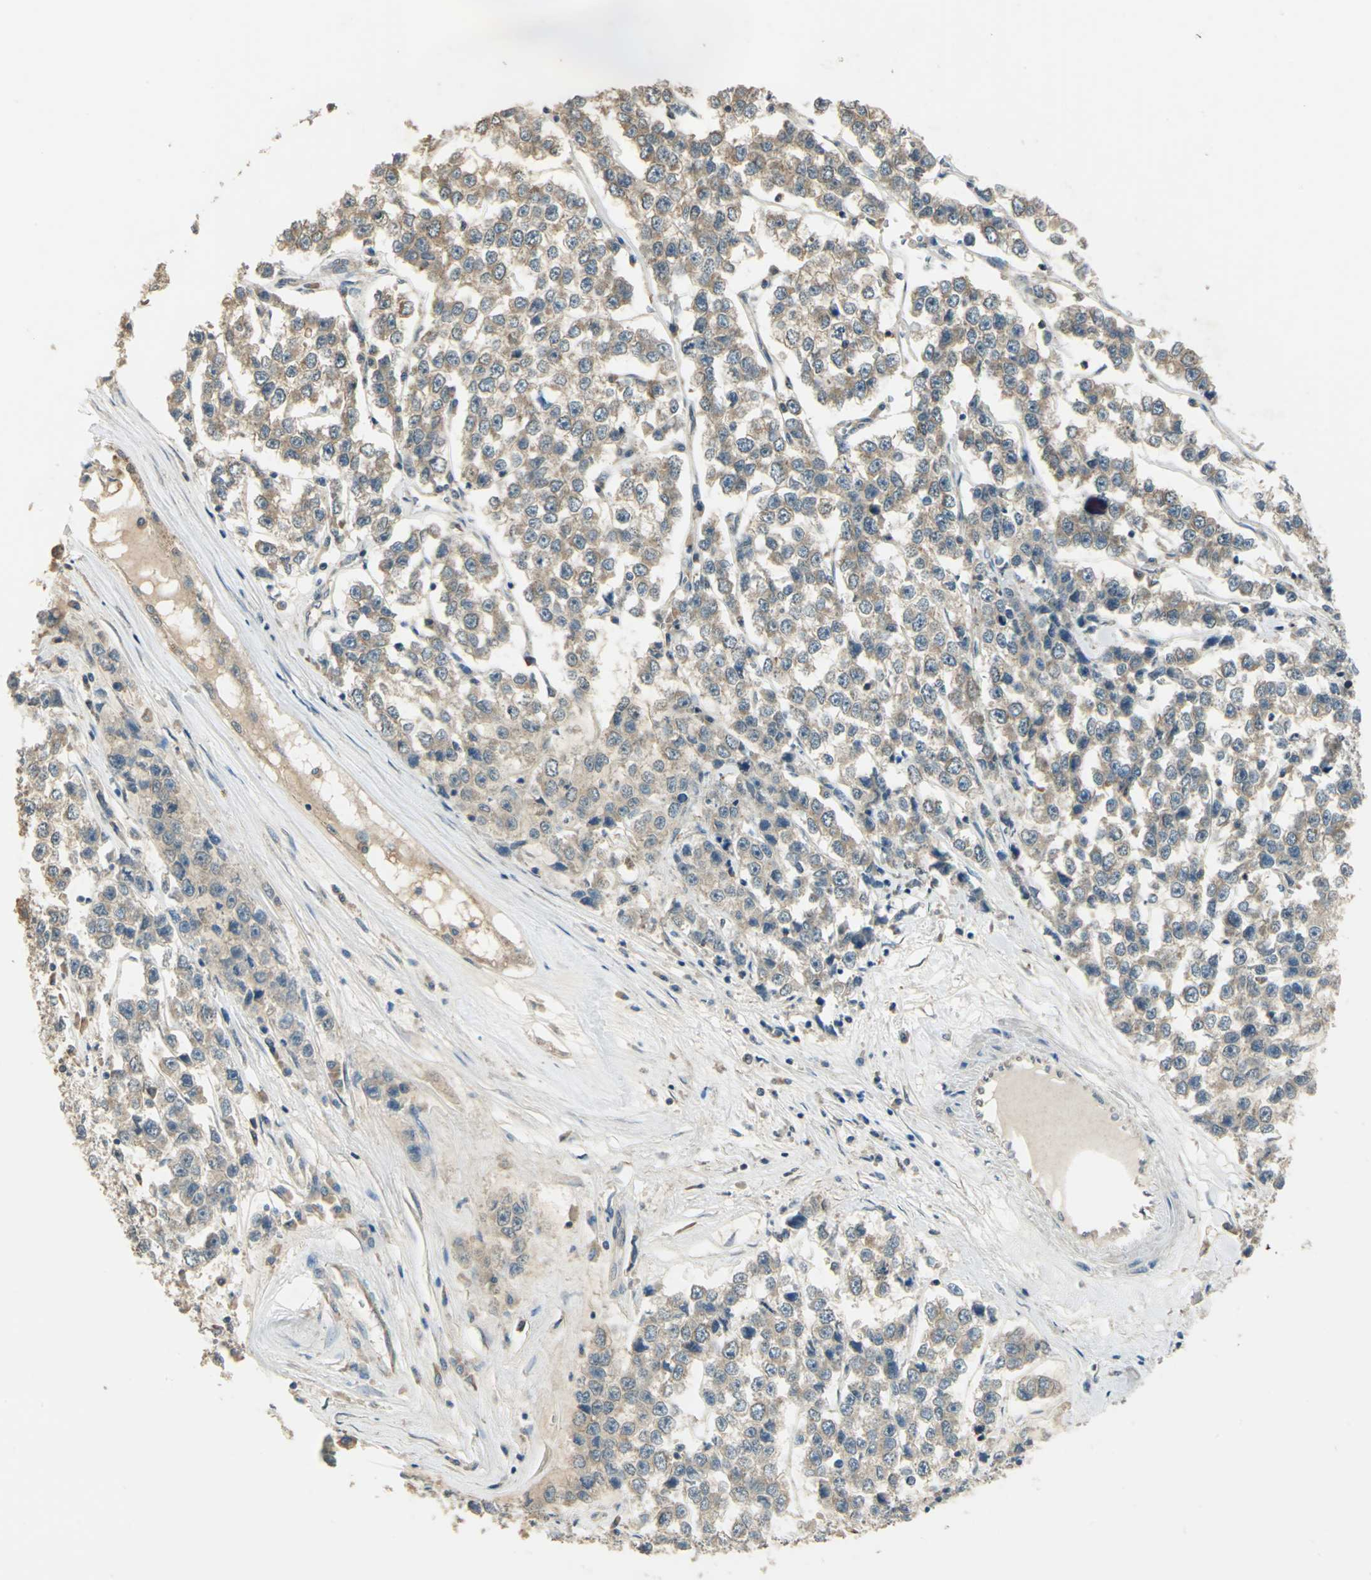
{"staining": {"intensity": "moderate", "quantity": ">75%", "location": "cytoplasmic/membranous"}, "tissue": "testis cancer", "cell_type": "Tumor cells", "image_type": "cancer", "snomed": [{"axis": "morphology", "description": "Seminoma, NOS"}, {"axis": "morphology", "description": "Carcinoma, Embryonal, NOS"}, {"axis": "topography", "description": "Testis"}], "caption": "Testis embryonal carcinoma was stained to show a protein in brown. There is medium levels of moderate cytoplasmic/membranous expression in about >75% of tumor cells.", "gene": "SHC2", "patient": {"sex": "male", "age": 52}}